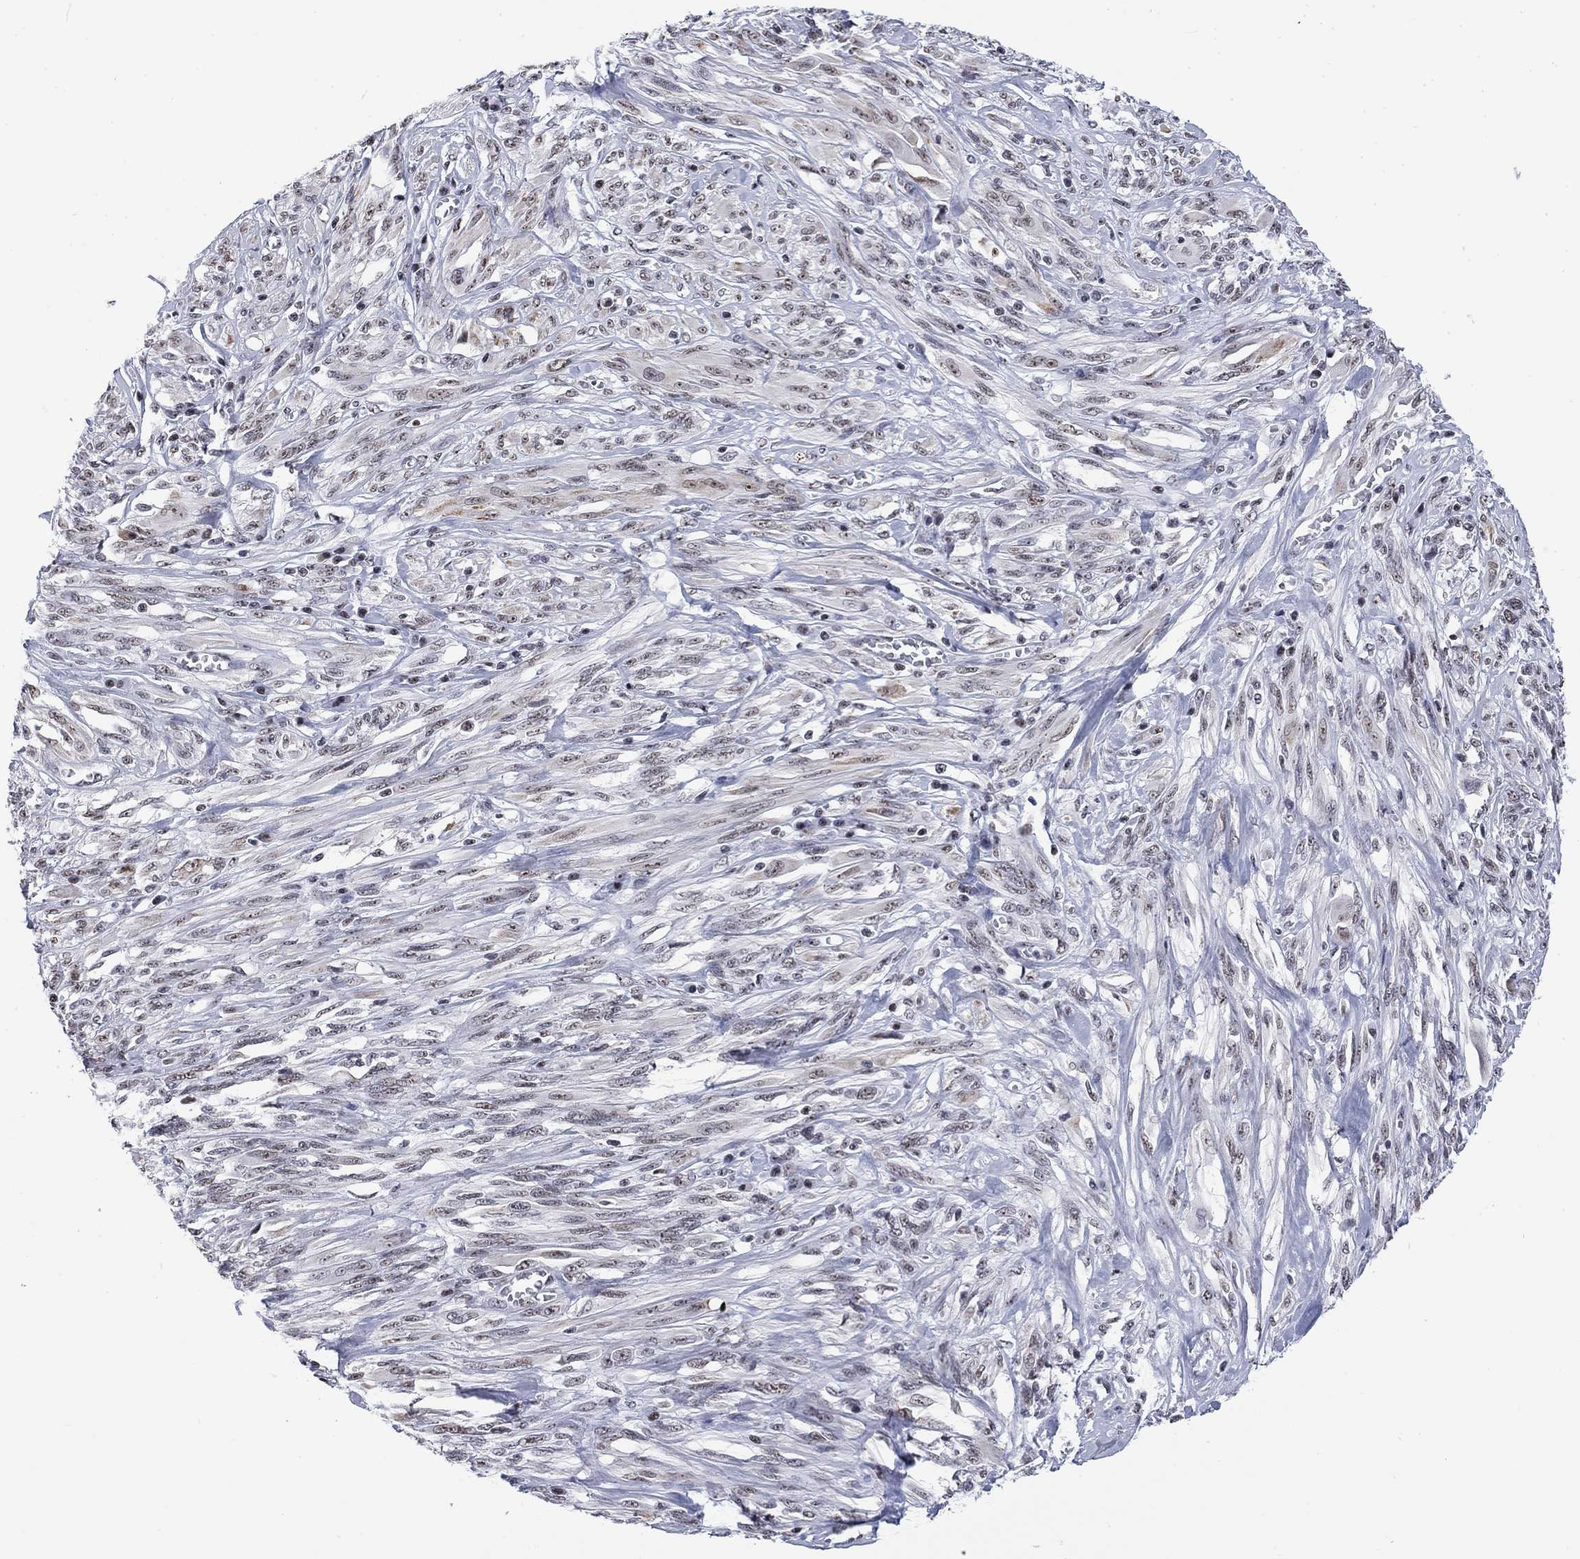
{"staining": {"intensity": "weak", "quantity": "25%-75%", "location": "nuclear"}, "tissue": "melanoma", "cell_type": "Tumor cells", "image_type": "cancer", "snomed": [{"axis": "morphology", "description": "Malignant melanoma, NOS"}, {"axis": "topography", "description": "Skin"}], "caption": "Tumor cells display low levels of weak nuclear staining in about 25%-75% of cells in malignant melanoma. The staining is performed using DAB brown chromogen to label protein expression. The nuclei are counter-stained blue using hematoxylin.", "gene": "CSRNP3", "patient": {"sex": "female", "age": 91}}